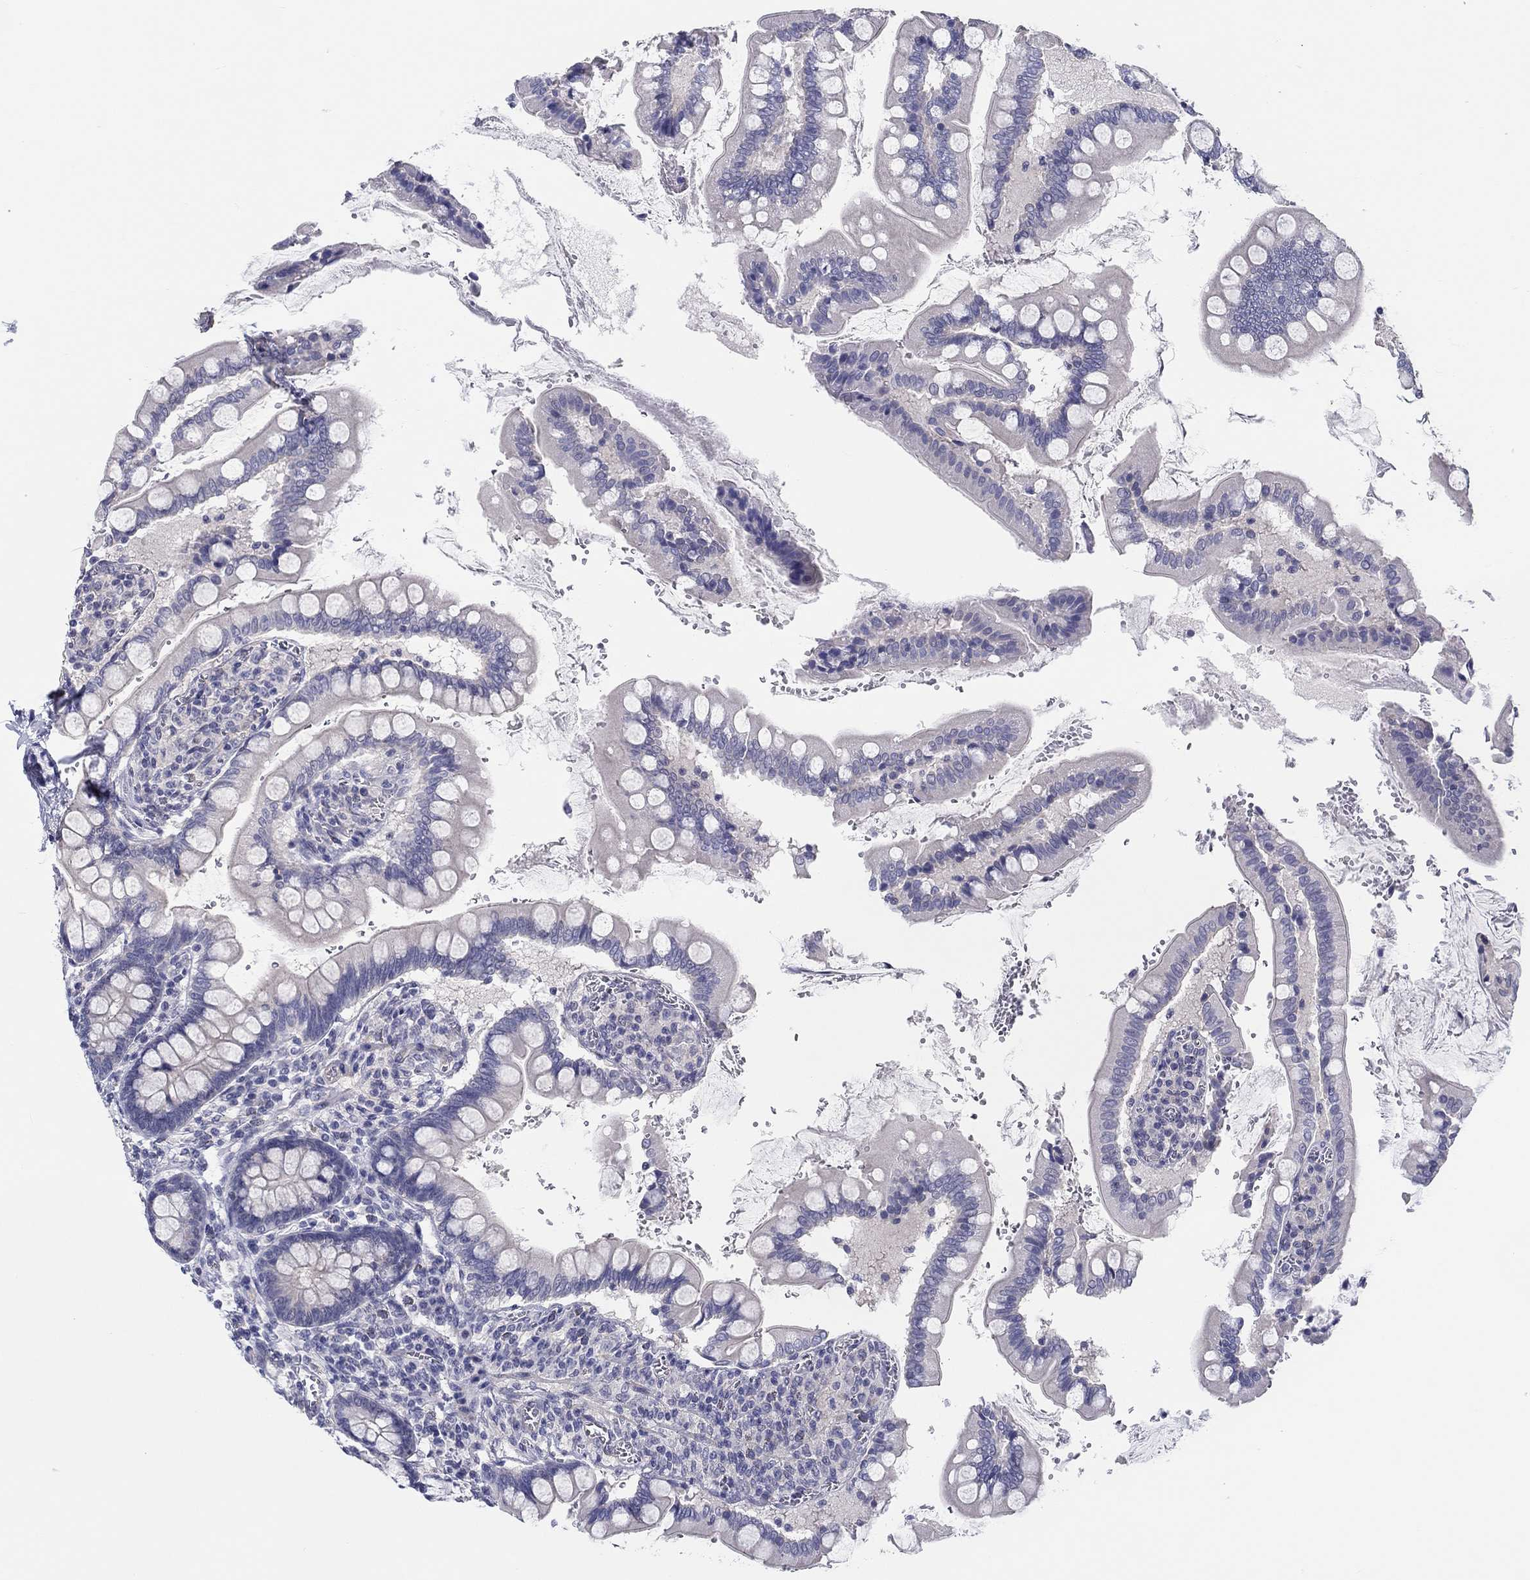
{"staining": {"intensity": "negative", "quantity": "none", "location": "none"}, "tissue": "small intestine", "cell_type": "Glandular cells", "image_type": "normal", "snomed": [{"axis": "morphology", "description": "Normal tissue, NOS"}, {"axis": "topography", "description": "Small intestine"}], "caption": "High power microscopy micrograph of an IHC image of unremarkable small intestine, revealing no significant staining in glandular cells. (Stains: DAB immunohistochemistry (IHC) with hematoxylin counter stain, Microscopy: brightfield microscopy at high magnification).", "gene": "CRYGD", "patient": {"sex": "female", "age": 56}}